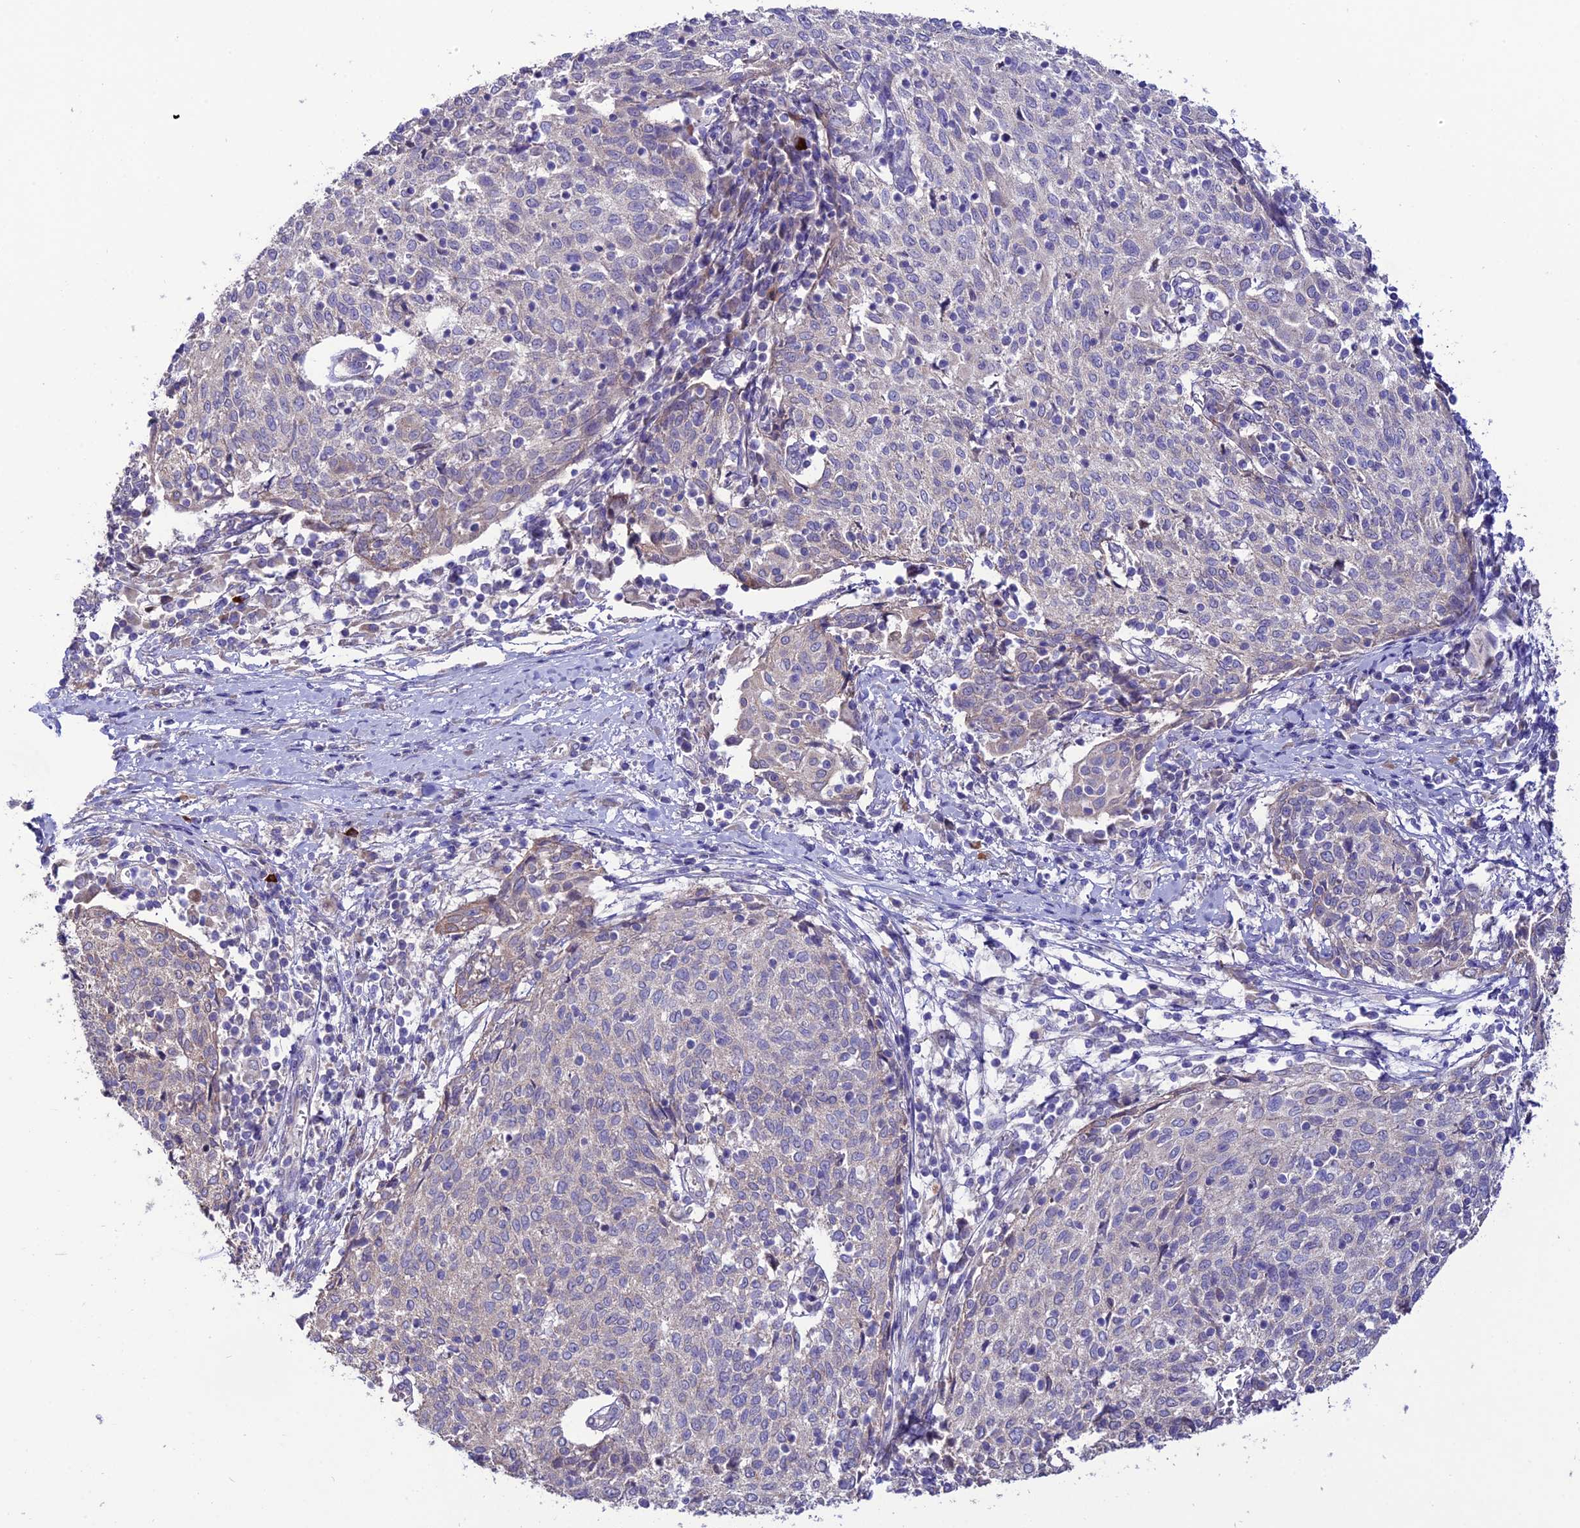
{"staining": {"intensity": "negative", "quantity": "none", "location": "none"}, "tissue": "cervical cancer", "cell_type": "Tumor cells", "image_type": "cancer", "snomed": [{"axis": "morphology", "description": "Squamous cell carcinoma, NOS"}, {"axis": "topography", "description": "Cervix"}], "caption": "Tumor cells show no significant staining in cervical cancer (squamous cell carcinoma).", "gene": "HOGA1", "patient": {"sex": "female", "age": 52}}